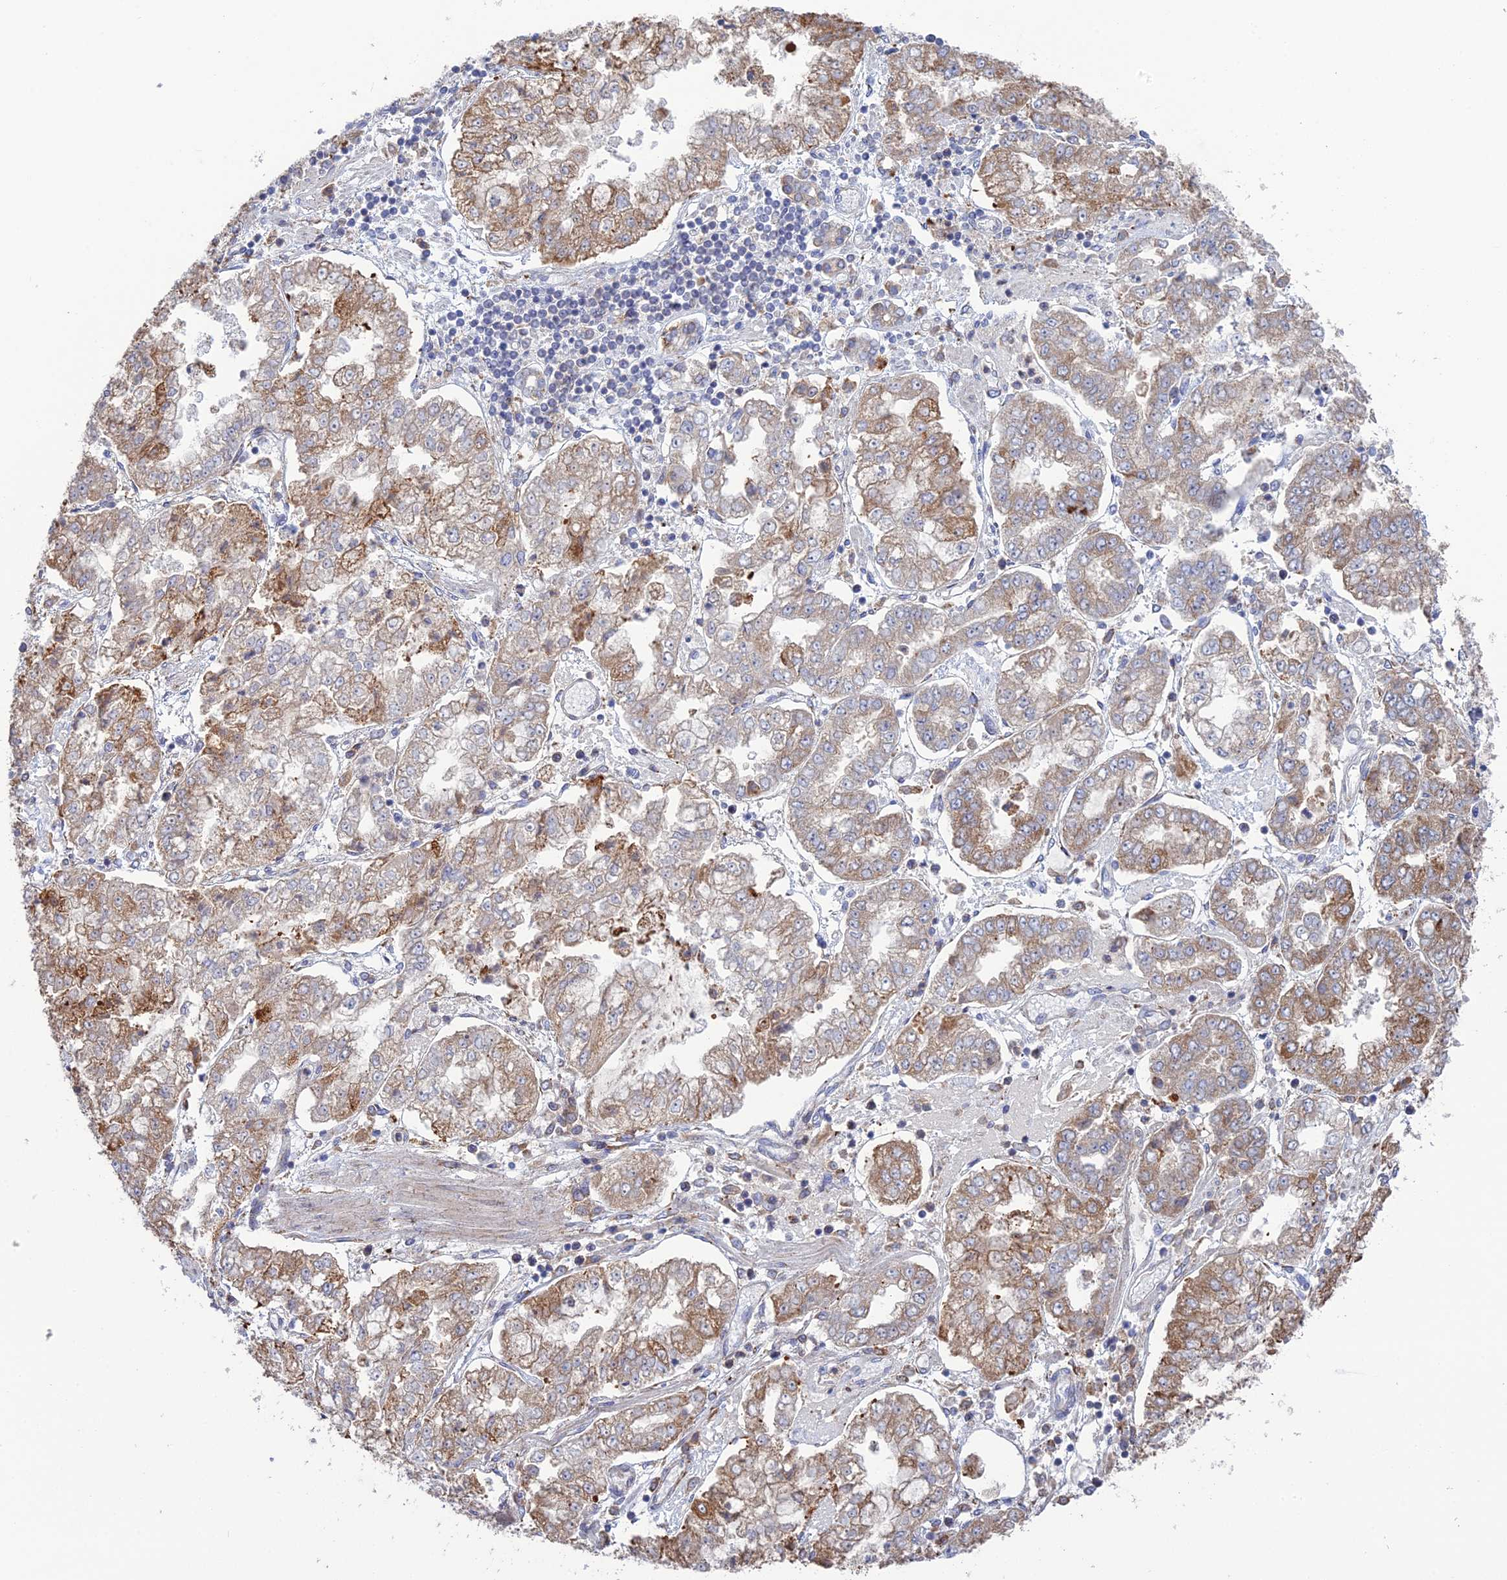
{"staining": {"intensity": "moderate", "quantity": ">75%", "location": "cytoplasmic/membranous"}, "tissue": "stomach cancer", "cell_type": "Tumor cells", "image_type": "cancer", "snomed": [{"axis": "morphology", "description": "Adenocarcinoma, NOS"}, {"axis": "topography", "description": "Stomach"}], "caption": "Human stomach adenocarcinoma stained with a protein marker shows moderate staining in tumor cells.", "gene": "TRAPPC6A", "patient": {"sex": "male", "age": 76}}